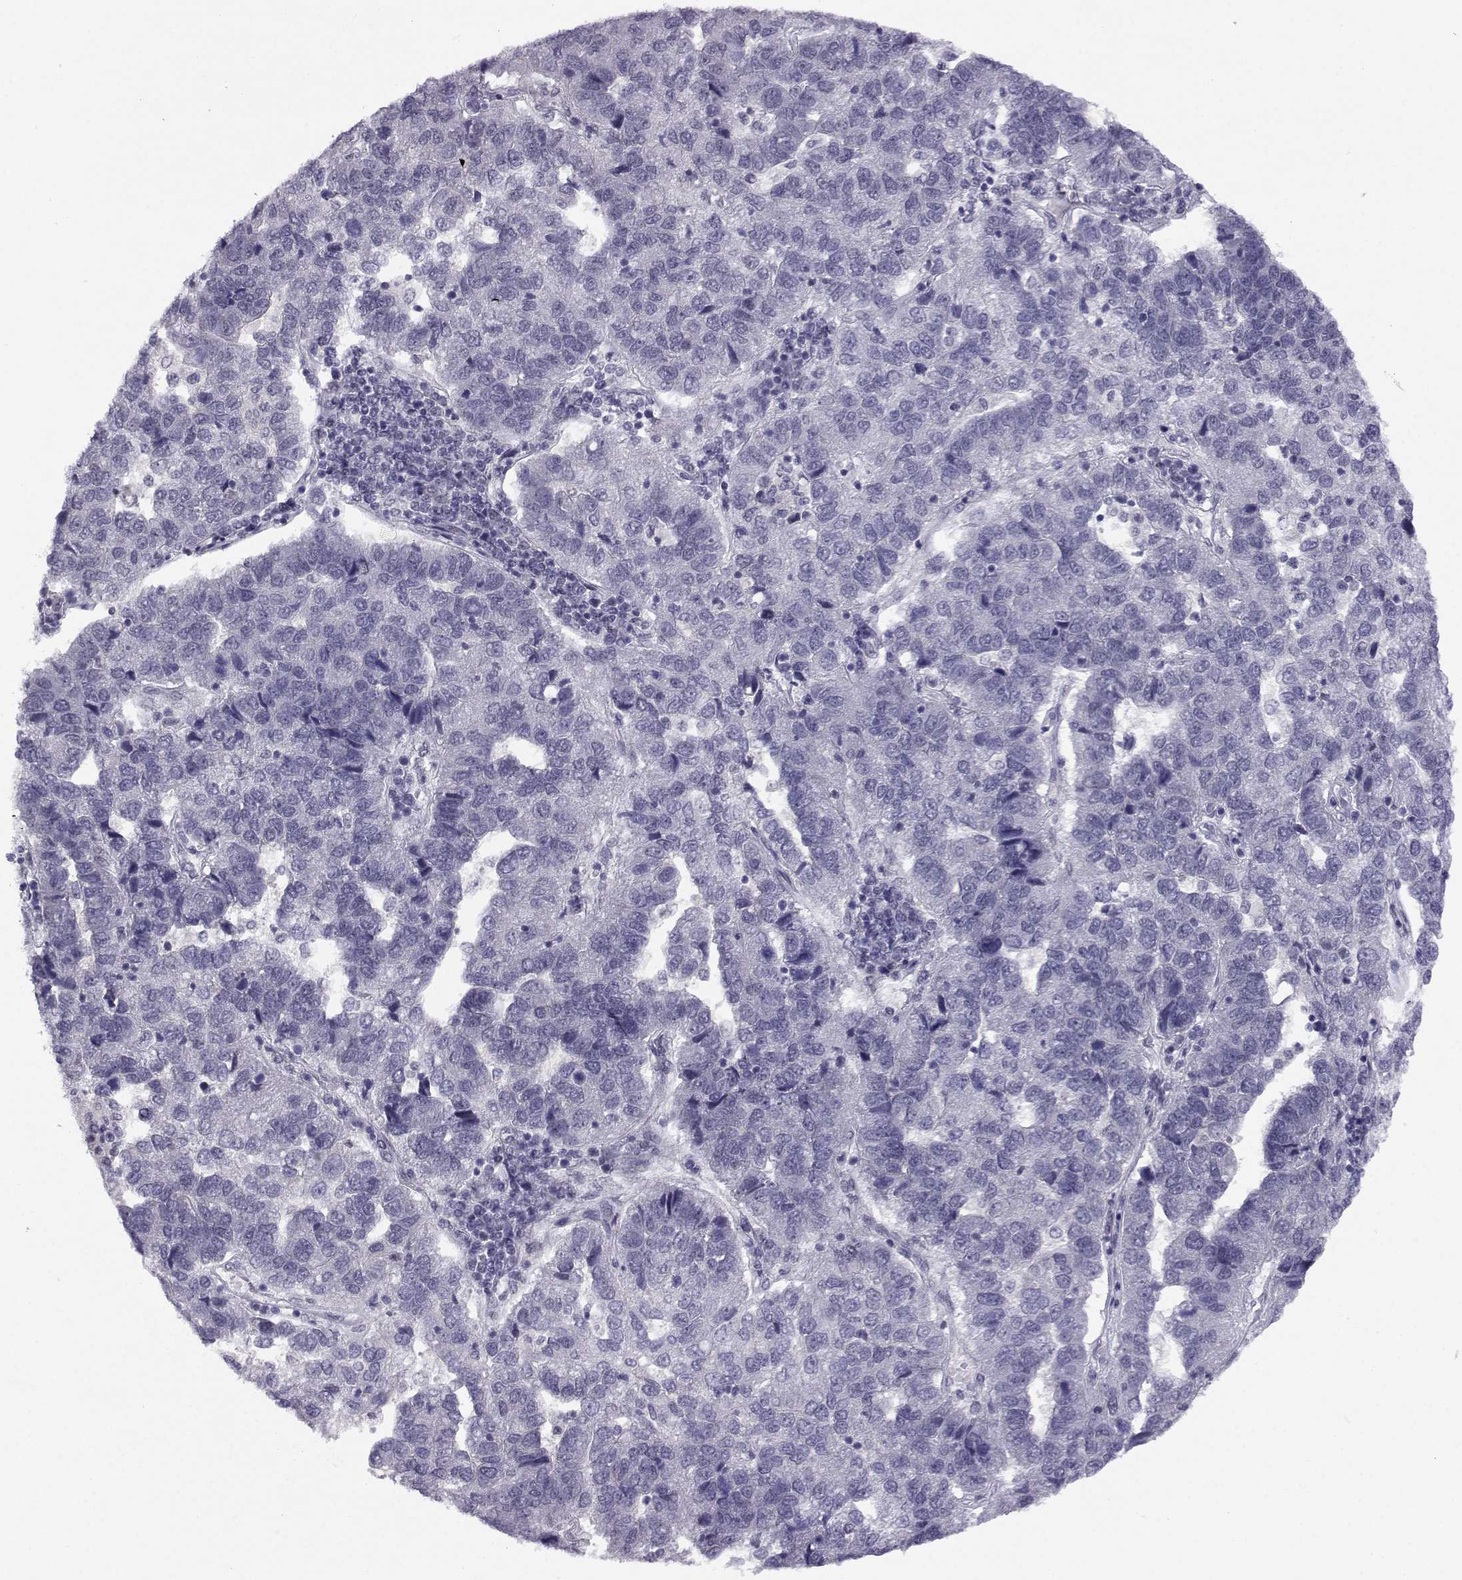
{"staining": {"intensity": "negative", "quantity": "none", "location": "none"}, "tissue": "pancreatic cancer", "cell_type": "Tumor cells", "image_type": "cancer", "snomed": [{"axis": "morphology", "description": "Adenocarcinoma, NOS"}, {"axis": "topography", "description": "Pancreas"}], "caption": "Photomicrograph shows no protein expression in tumor cells of adenocarcinoma (pancreatic) tissue. The staining was performed using DAB (3,3'-diaminobenzidine) to visualize the protein expression in brown, while the nuclei were stained in blue with hematoxylin (Magnification: 20x).", "gene": "MED26", "patient": {"sex": "female", "age": 61}}